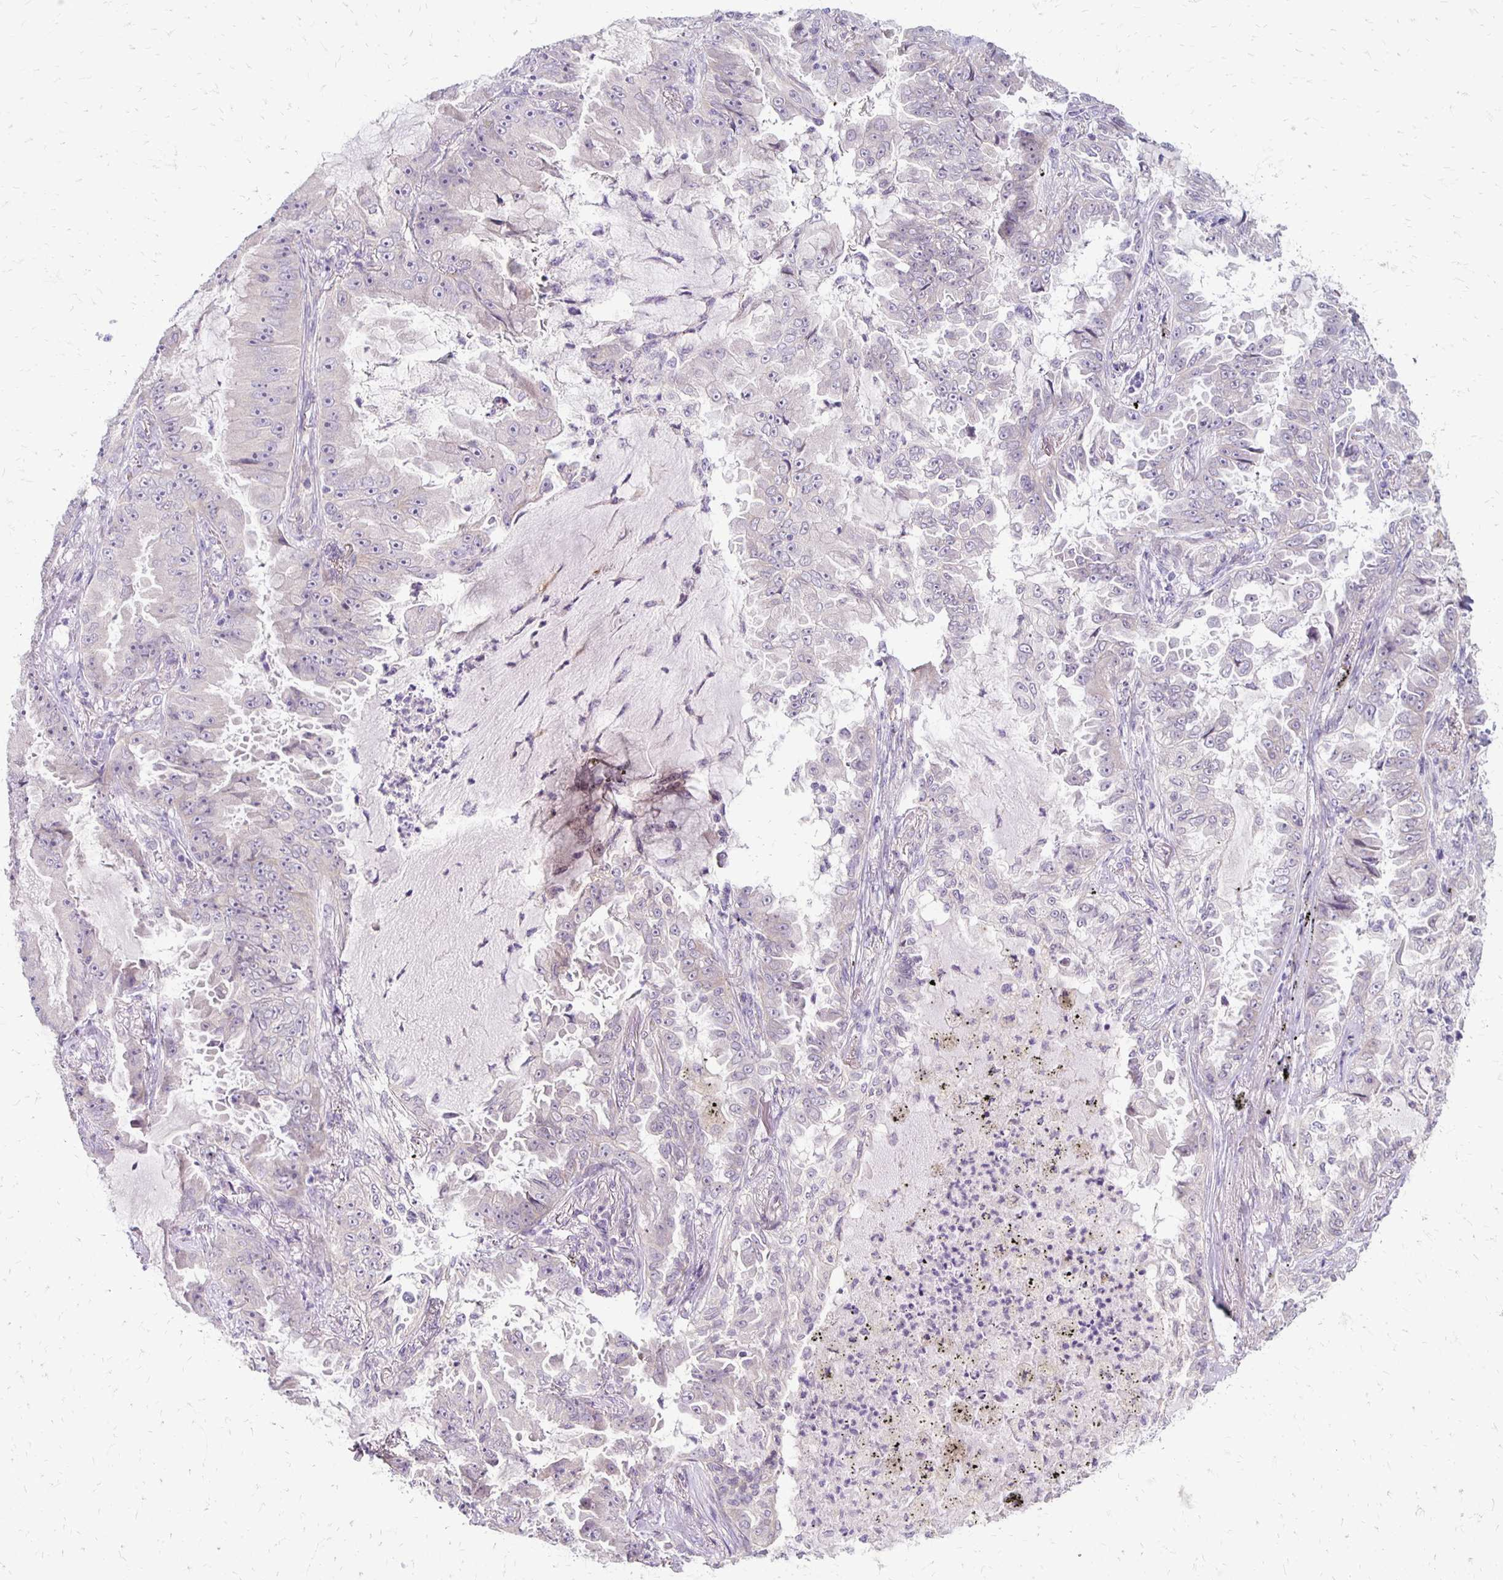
{"staining": {"intensity": "negative", "quantity": "none", "location": "none"}, "tissue": "lung cancer", "cell_type": "Tumor cells", "image_type": "cancer", "snomed": [{"axis": "morphology", "description": "Adenocarcinoma, NOS"}, {"axis": "topography", "description": "Lung"}], "caption": "Immunohistochemistry (IHC) image of neoplastic tissue: lung adenocarcinoma stained with DAB (3,3'-diaminobenzidine) displays no significant protein positivity in tumor cells. The staining is performed using DAB brown chromogen with nuclei counter-stained in using hematoxylin.", "gene": "KATNBL1", "patient": {"sex": "female", "age": 52}}